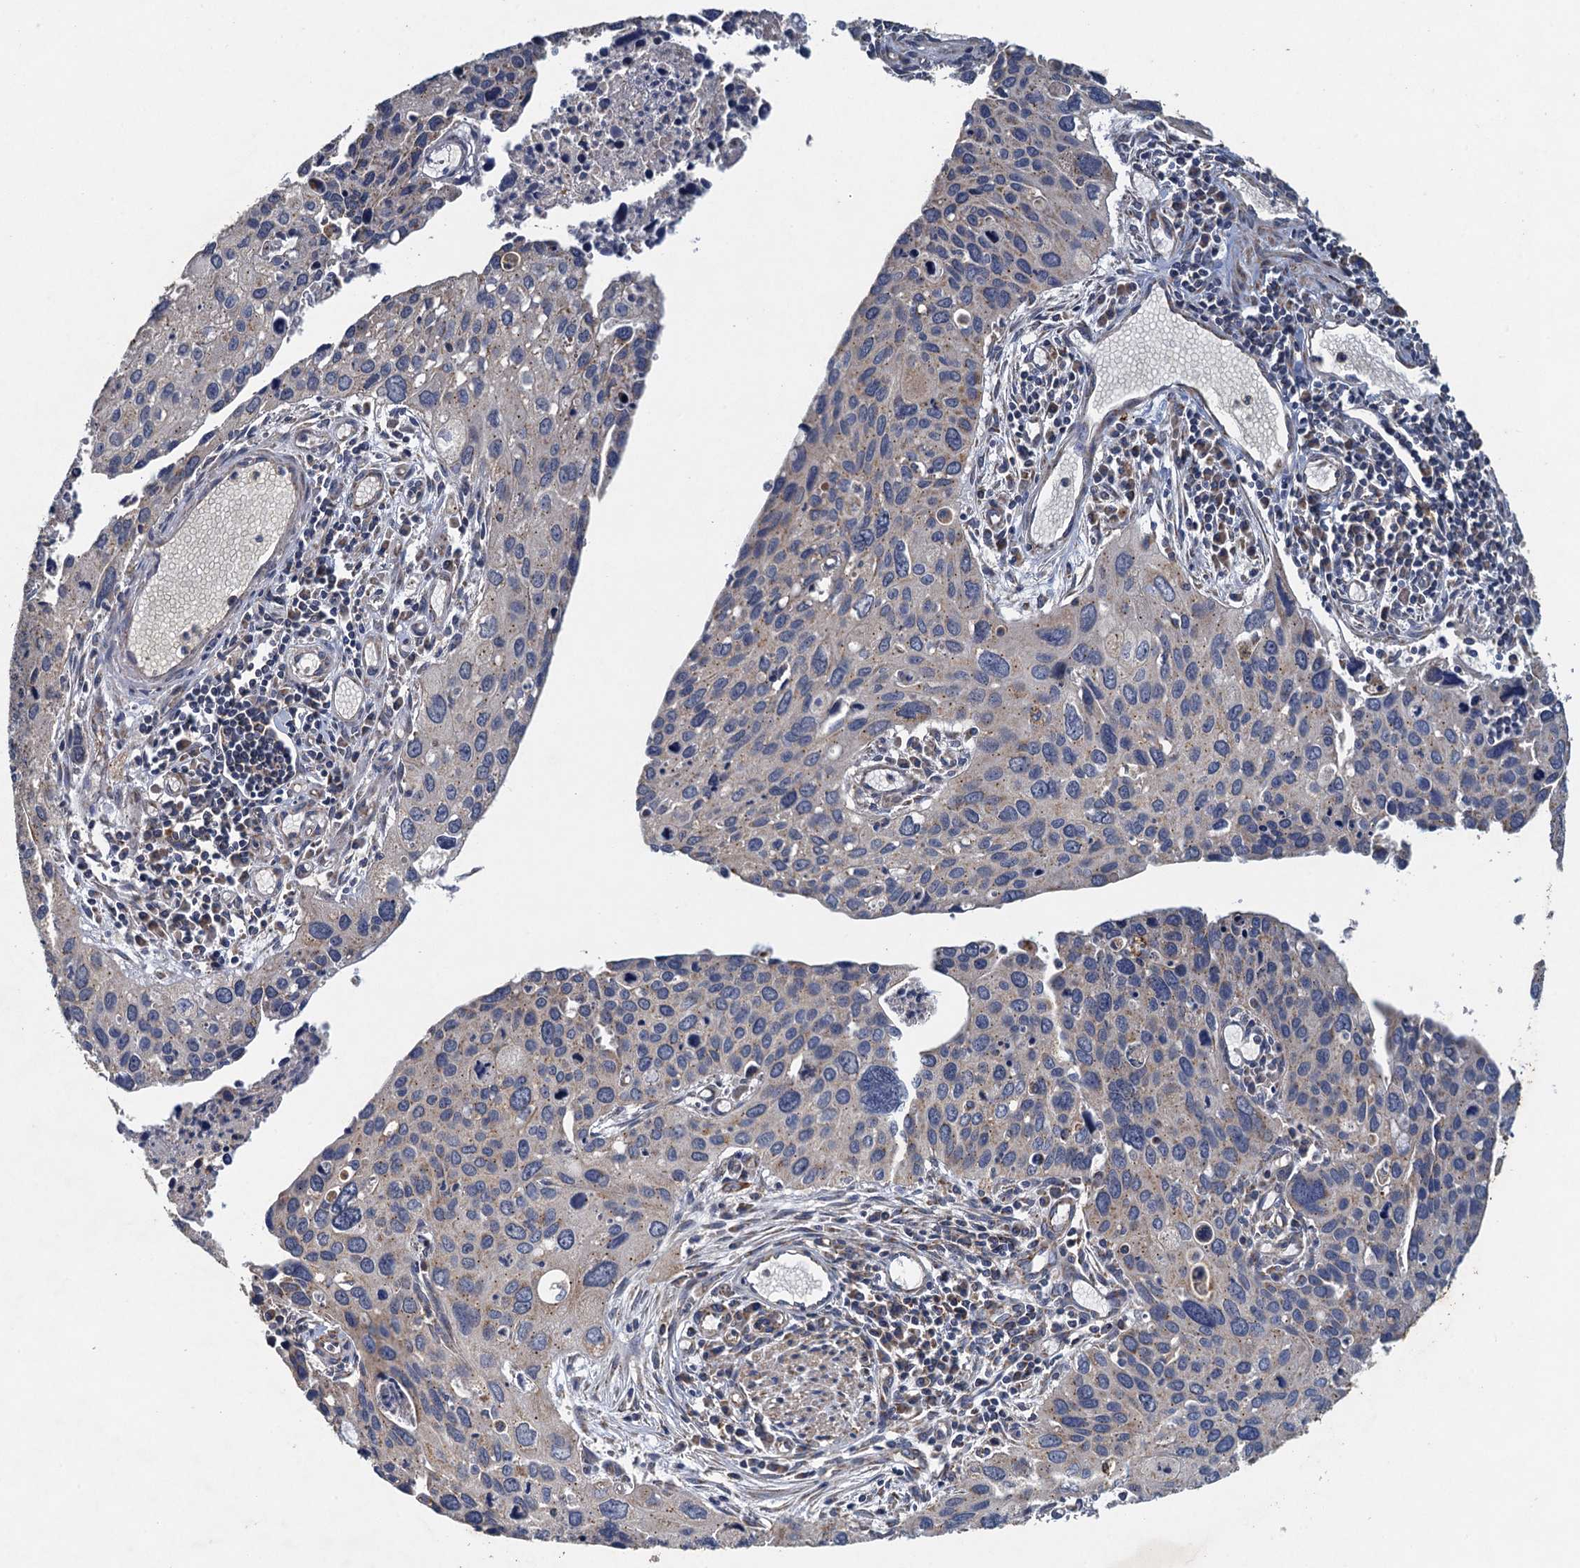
{"staining": {"intensity": "weak", "quantity": "<25%", "location": "cytoplasmic/membranous"}, "tissue": "cervical cancer", "cell_type": "Tumor cells", "image_type": "cancer", "snomed": [{"axis": "morphology", "description": "Squamous cell carcinoma, NOS"}, {"axis": "topography", "description": "Cervix"}], "caption": "This is an immunohistochemistry histopathology image of human cervical cancer (squamous cell carcinoma). There is no positivity in tumor cells.", "gene": "BCS1L", "patient": {"sex": "female", "age": 55}}